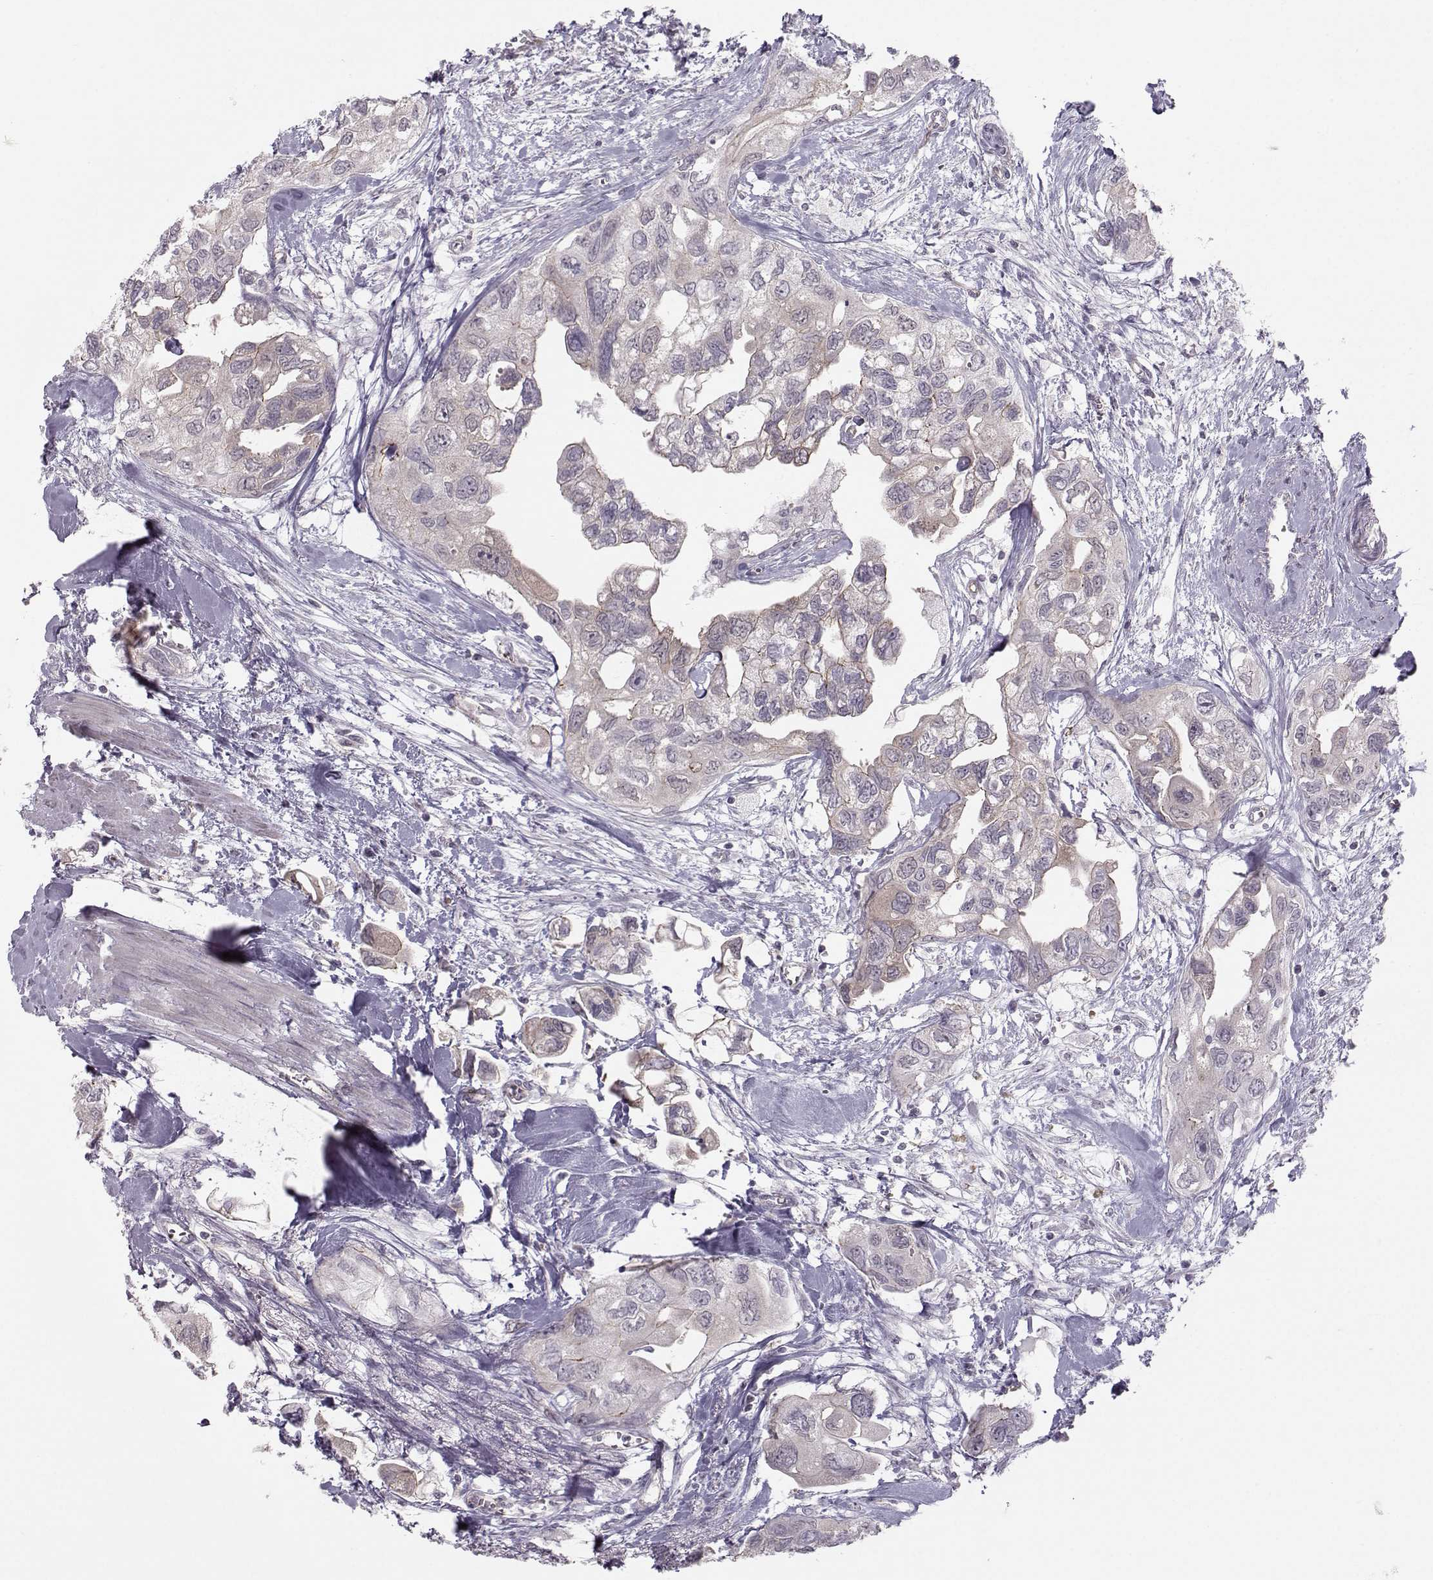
{"staining": {"intensity": "weak", "quantity": "25%-75%", "location": "cytoplasmic/membranous"}, "tissue": "urothelial cancer", "cell_type": "Tumor cells", "image_type": "cancer", "snomed": [{"axis": "morphology", "description": "Urothelial carcinoma, High grade"}, {"axis": "topography", "description": "Urinary bladder"}], "caption": "A photomicrograph showing weak cytoplasmic/membranous staining in about 25%-75% of tumor cells in urothelial carcinoma (high-grade), as visualized by brown immunohistochemical staining.", "gene": "MAST1", "patient": {"sex": "male", "age": 59}}